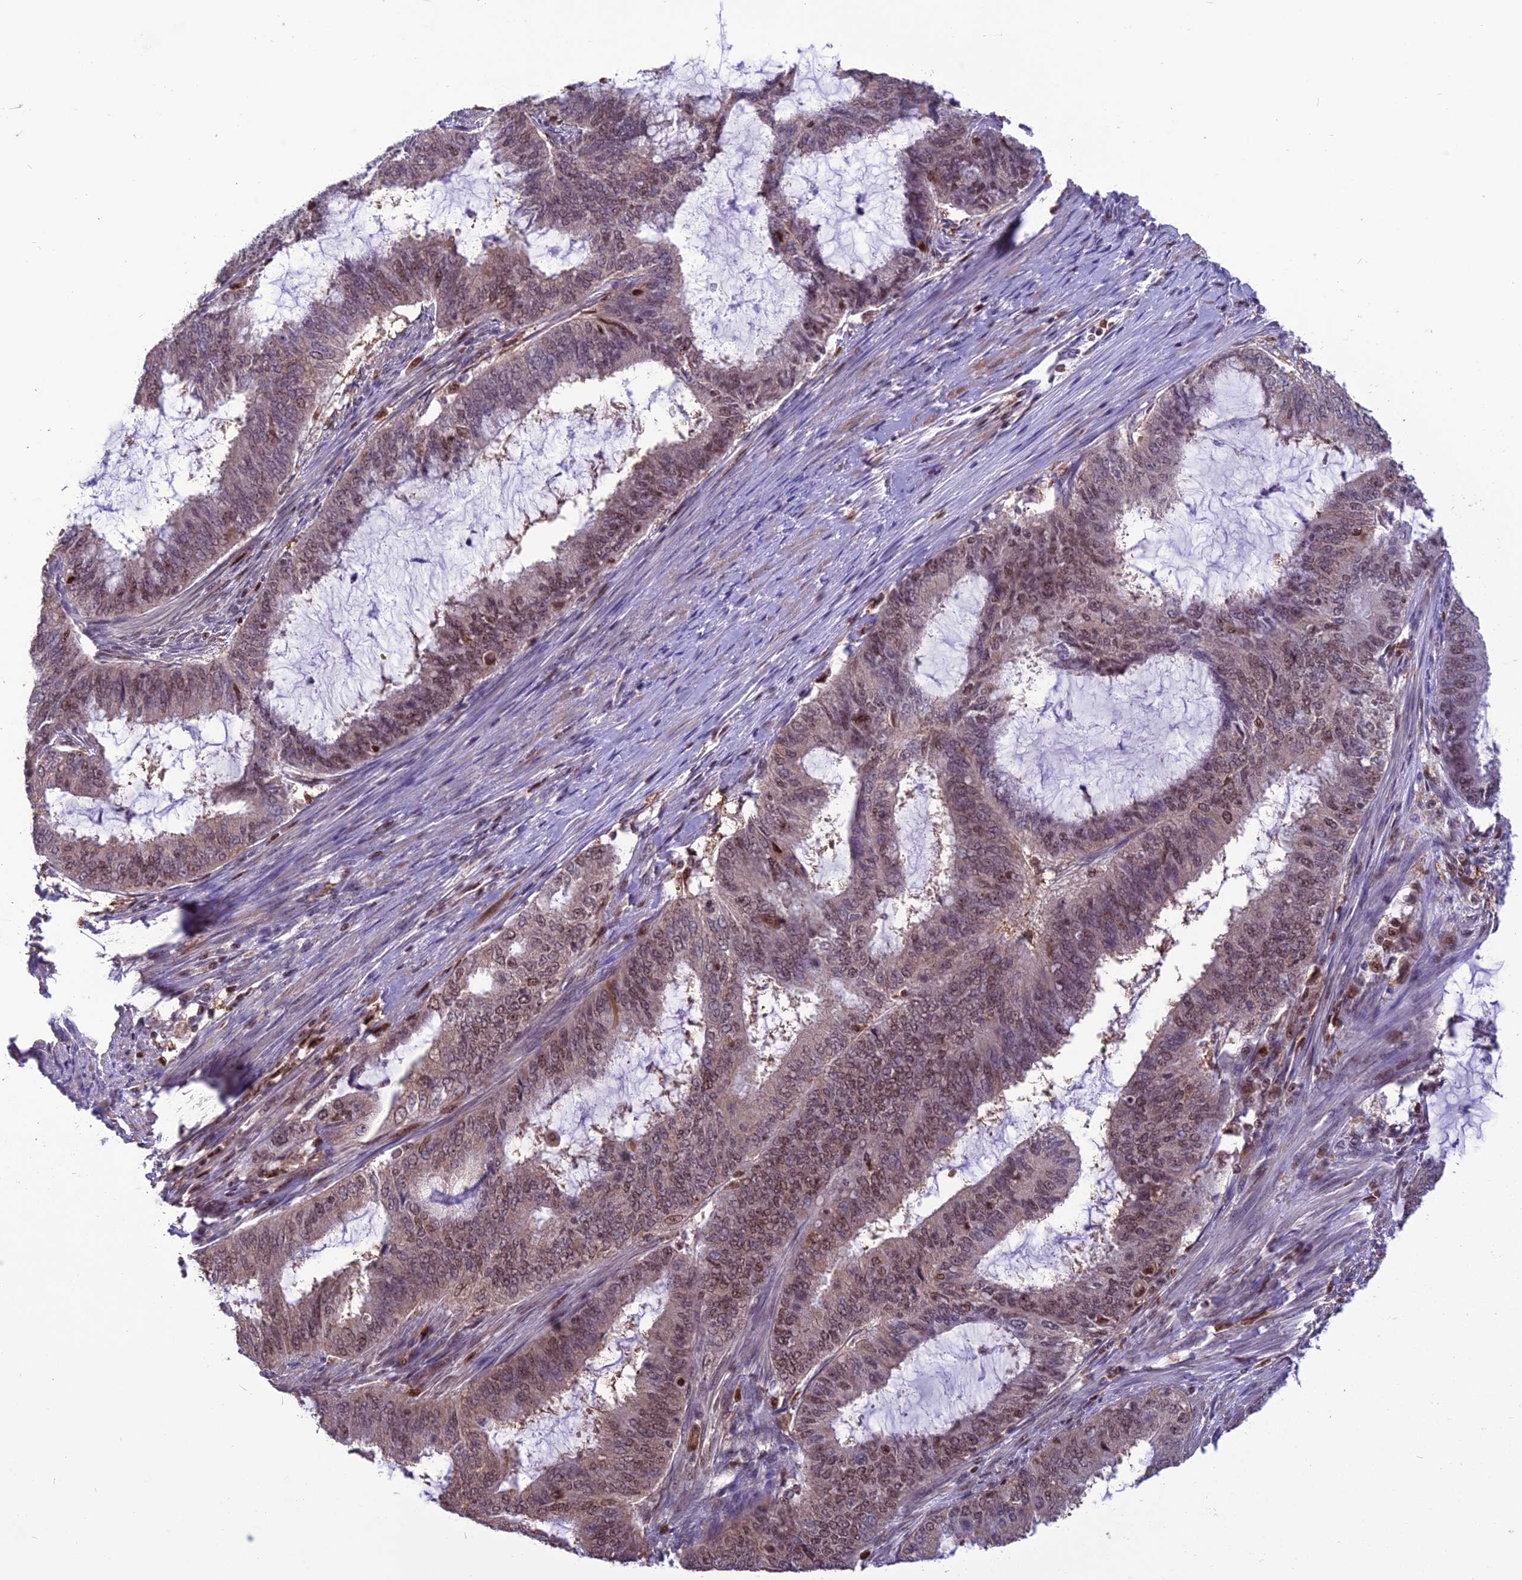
{"staining": {"intensity": "weak", "quantity": "<25%", "location": "nuclear"}, "tissue": "endometrial cancer", "cell_type": "Tumor cells", "image_type": "cancer", "snomed": [{"axis": "morphology", "description": "Adenocarcinoma, NOS"}, {"axis": "topography", "description": "Endometrium"}], "caption": "This is a image of immunohistochemistry staining of adenocarcinoma (endometrial), which shows no staining in tumor cells.", "gene": "MIS12", "patient": {"sex": "female", "age": 51}}